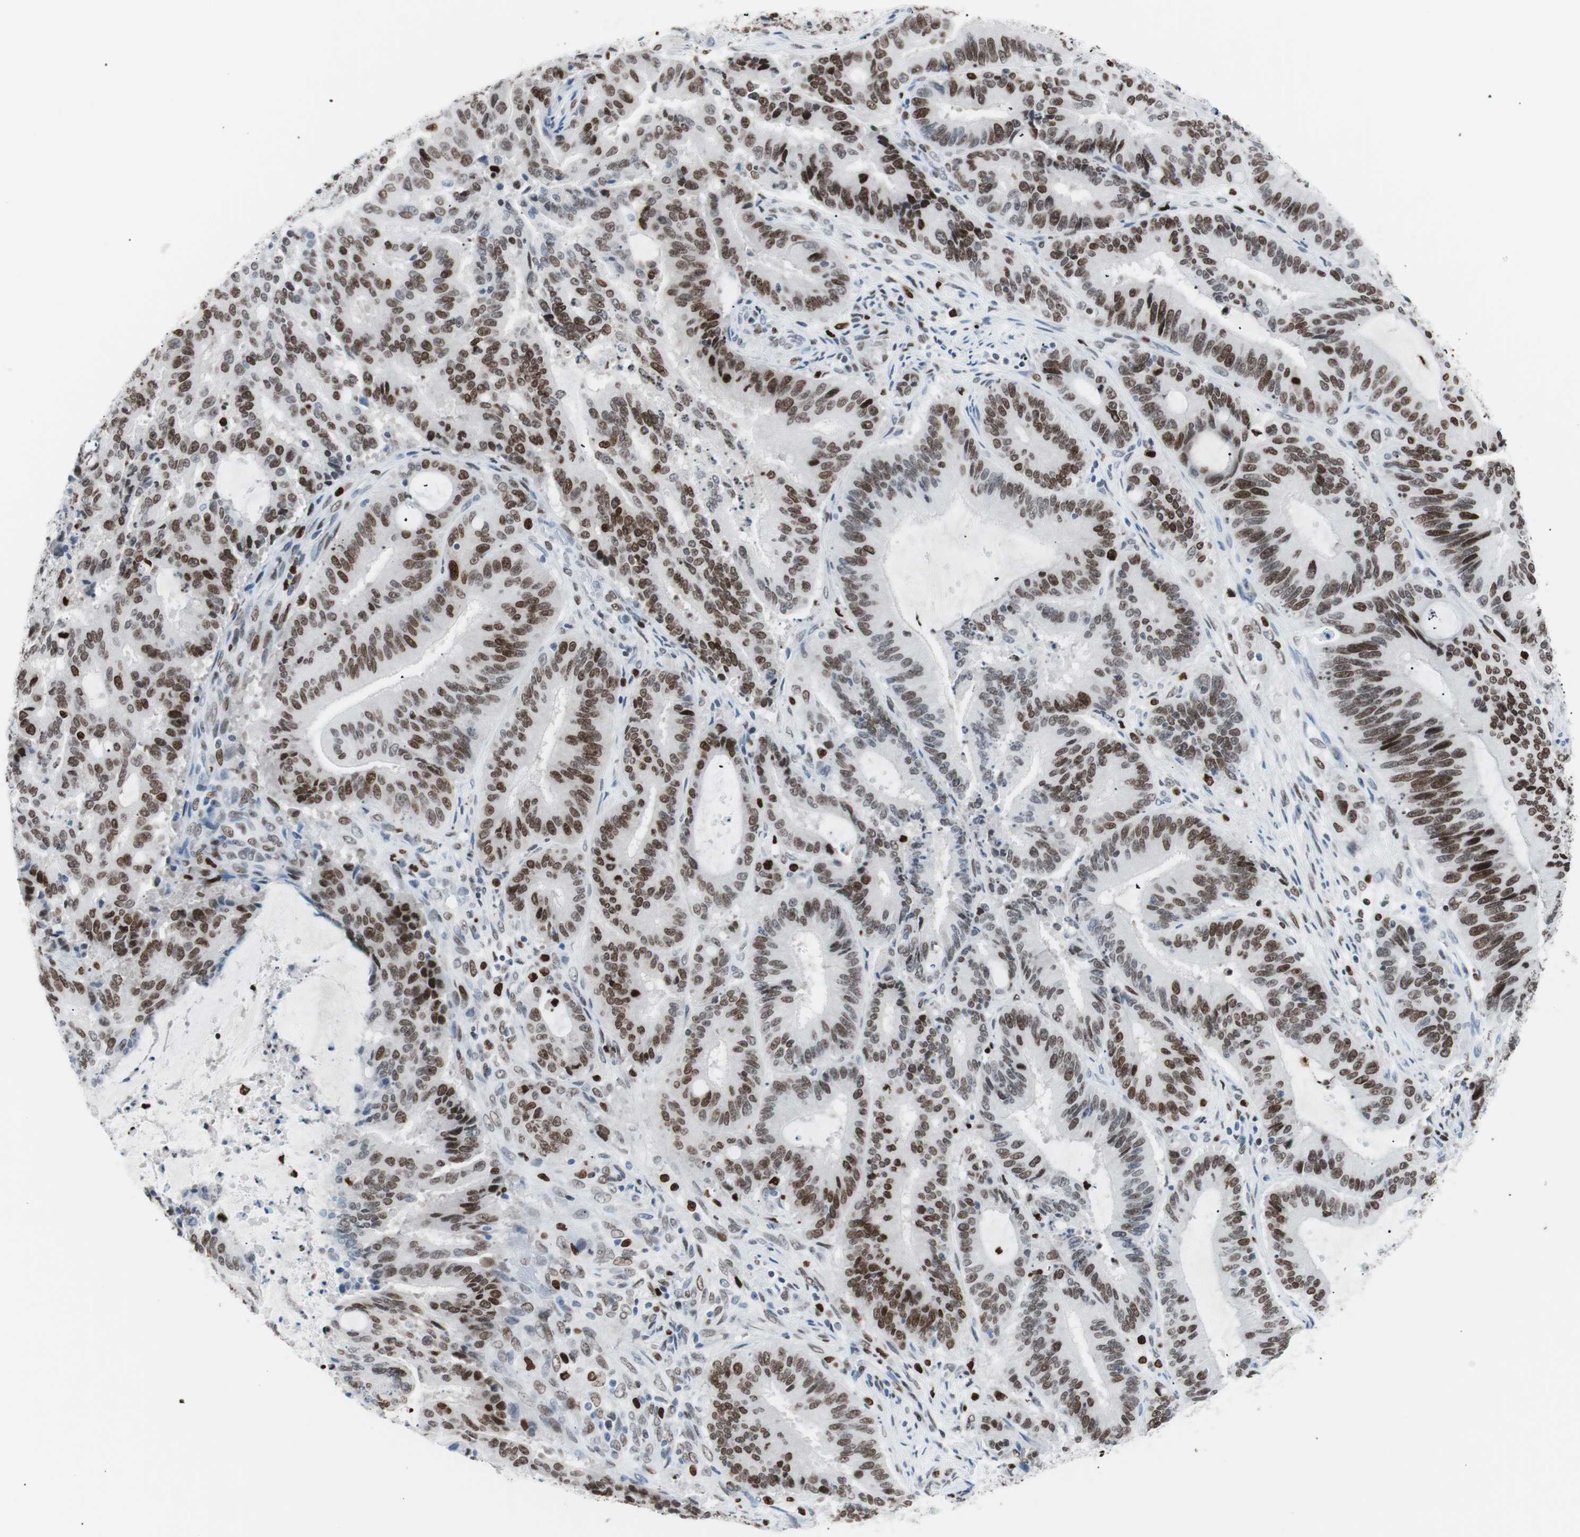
{"staining": {"intensity": "moderate", "quantity": ">75%", "location": "nuclear"}, "tissue": "liver cancer", "cell_type": "Tumor cells", "image_type": "cancer", "snomed": [{"axis": "morphology", "description": "Cholangiocarcinoma"}, {"axis": "topography", "description": "Liver"}], "caption": "Immunohistochemistry (IHC) photomicrograph of neoplastic tissue: human cholangiocarcinoma (liver) stained using immunohistochemistry (IHC) displays medium levels of moderate protein expression localized specifically in the nuclear of tumor cells, appearing as a nuclear brown color.", "gene": "CEBPB", "patient": {"sex": "female", "age": 73}}